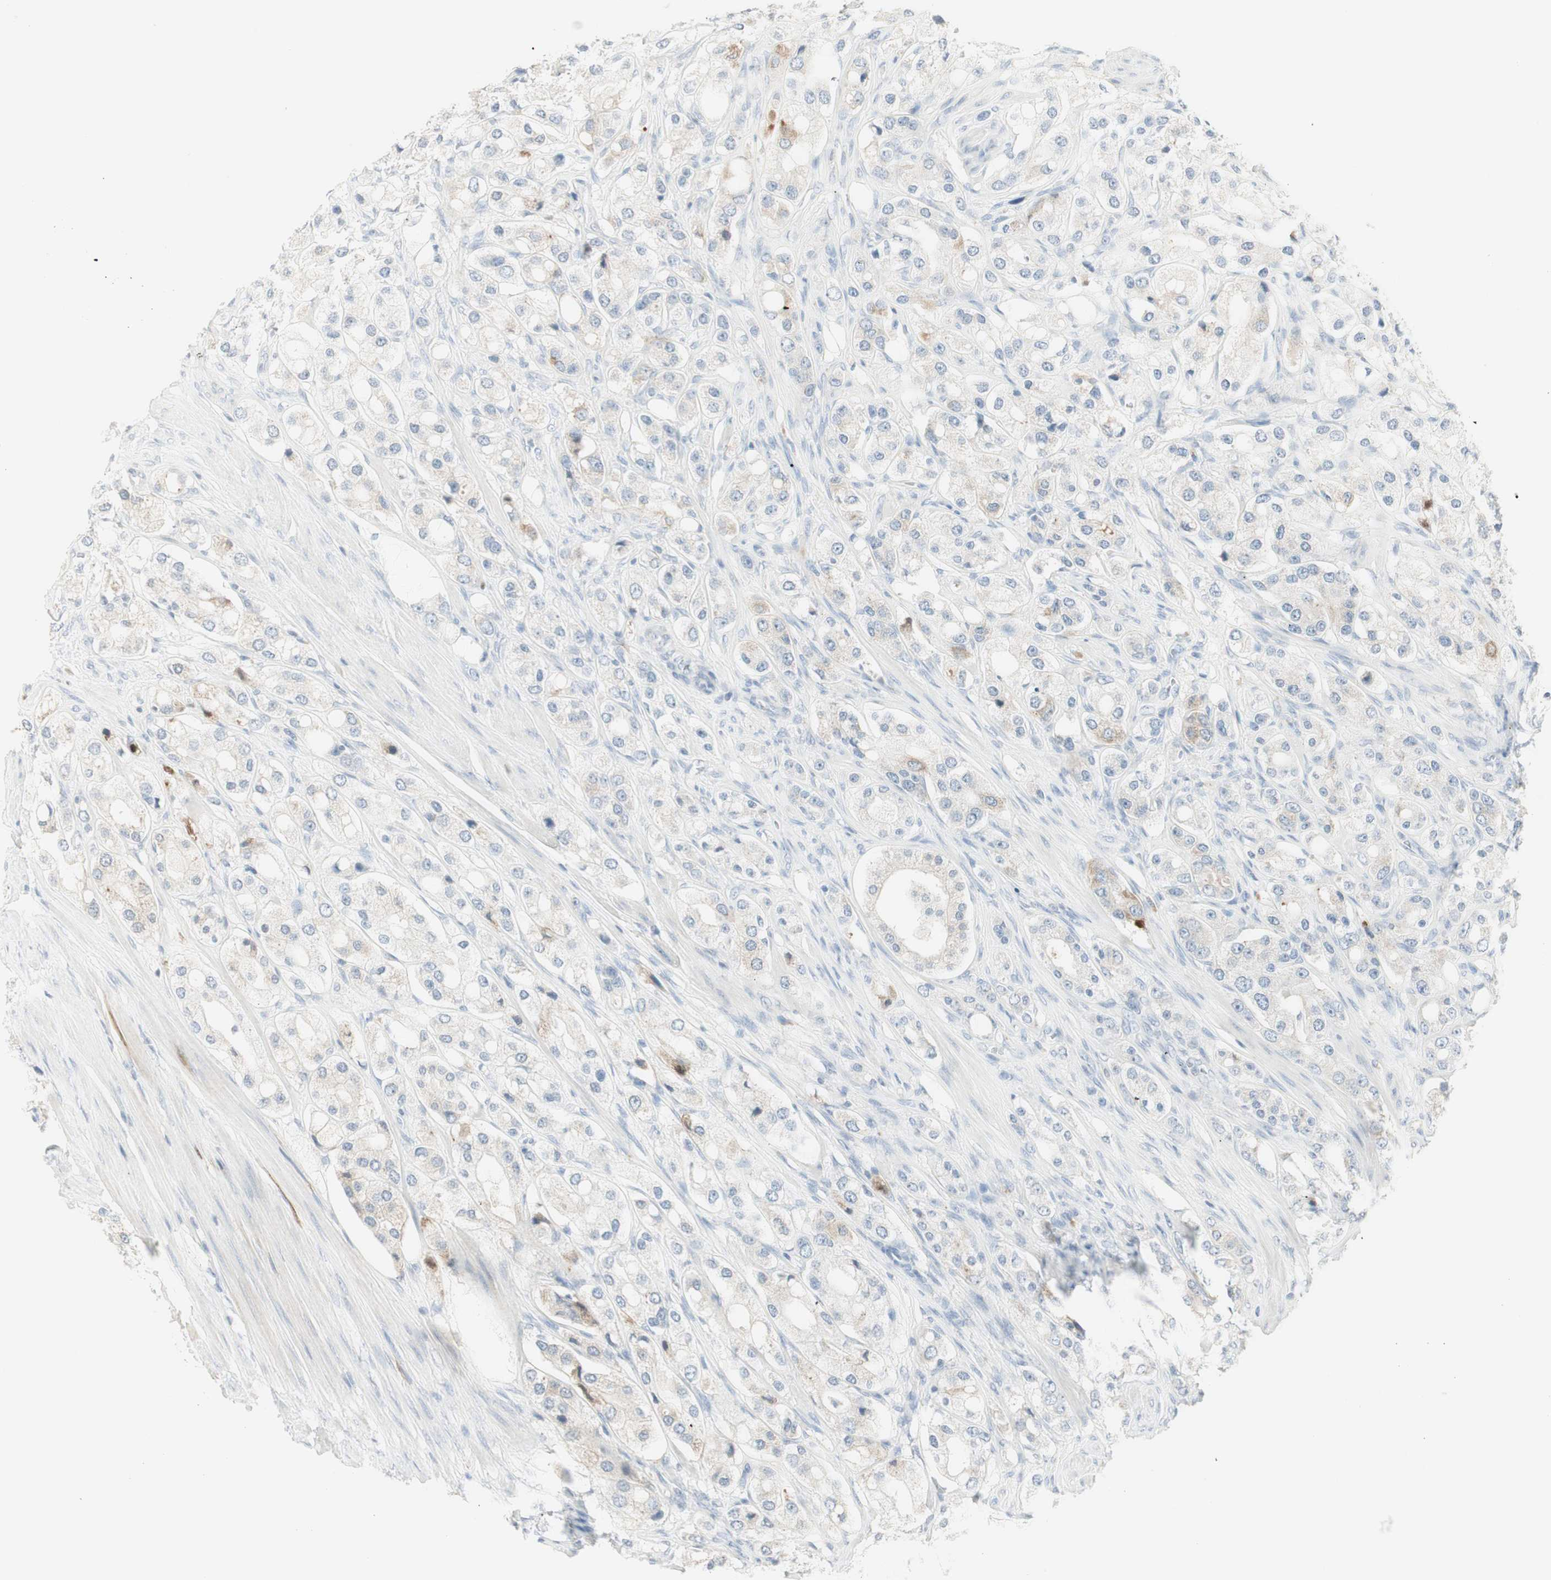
{"staining": {"intensity": "weak", "quantity": "<25%", "location": "cytoplasmic/membranous"}, "tissue": "prostate cancer", "cell_type": "Tumor cells", "image_type": "cancer", "snomed": [{"axis": "morphology", "description": "Adenocarcinoma, High grade"}, {"axis": "topography", "description": "Prostate"}], "caption": "Protein analysis of adenocarcinoma (high-grade) (prostate) demonstrates no significant positivity in tumor cells. Nuclei are stained in blue.", "gene": "MDK", "patient": {"sex": "male", "age": 65}}